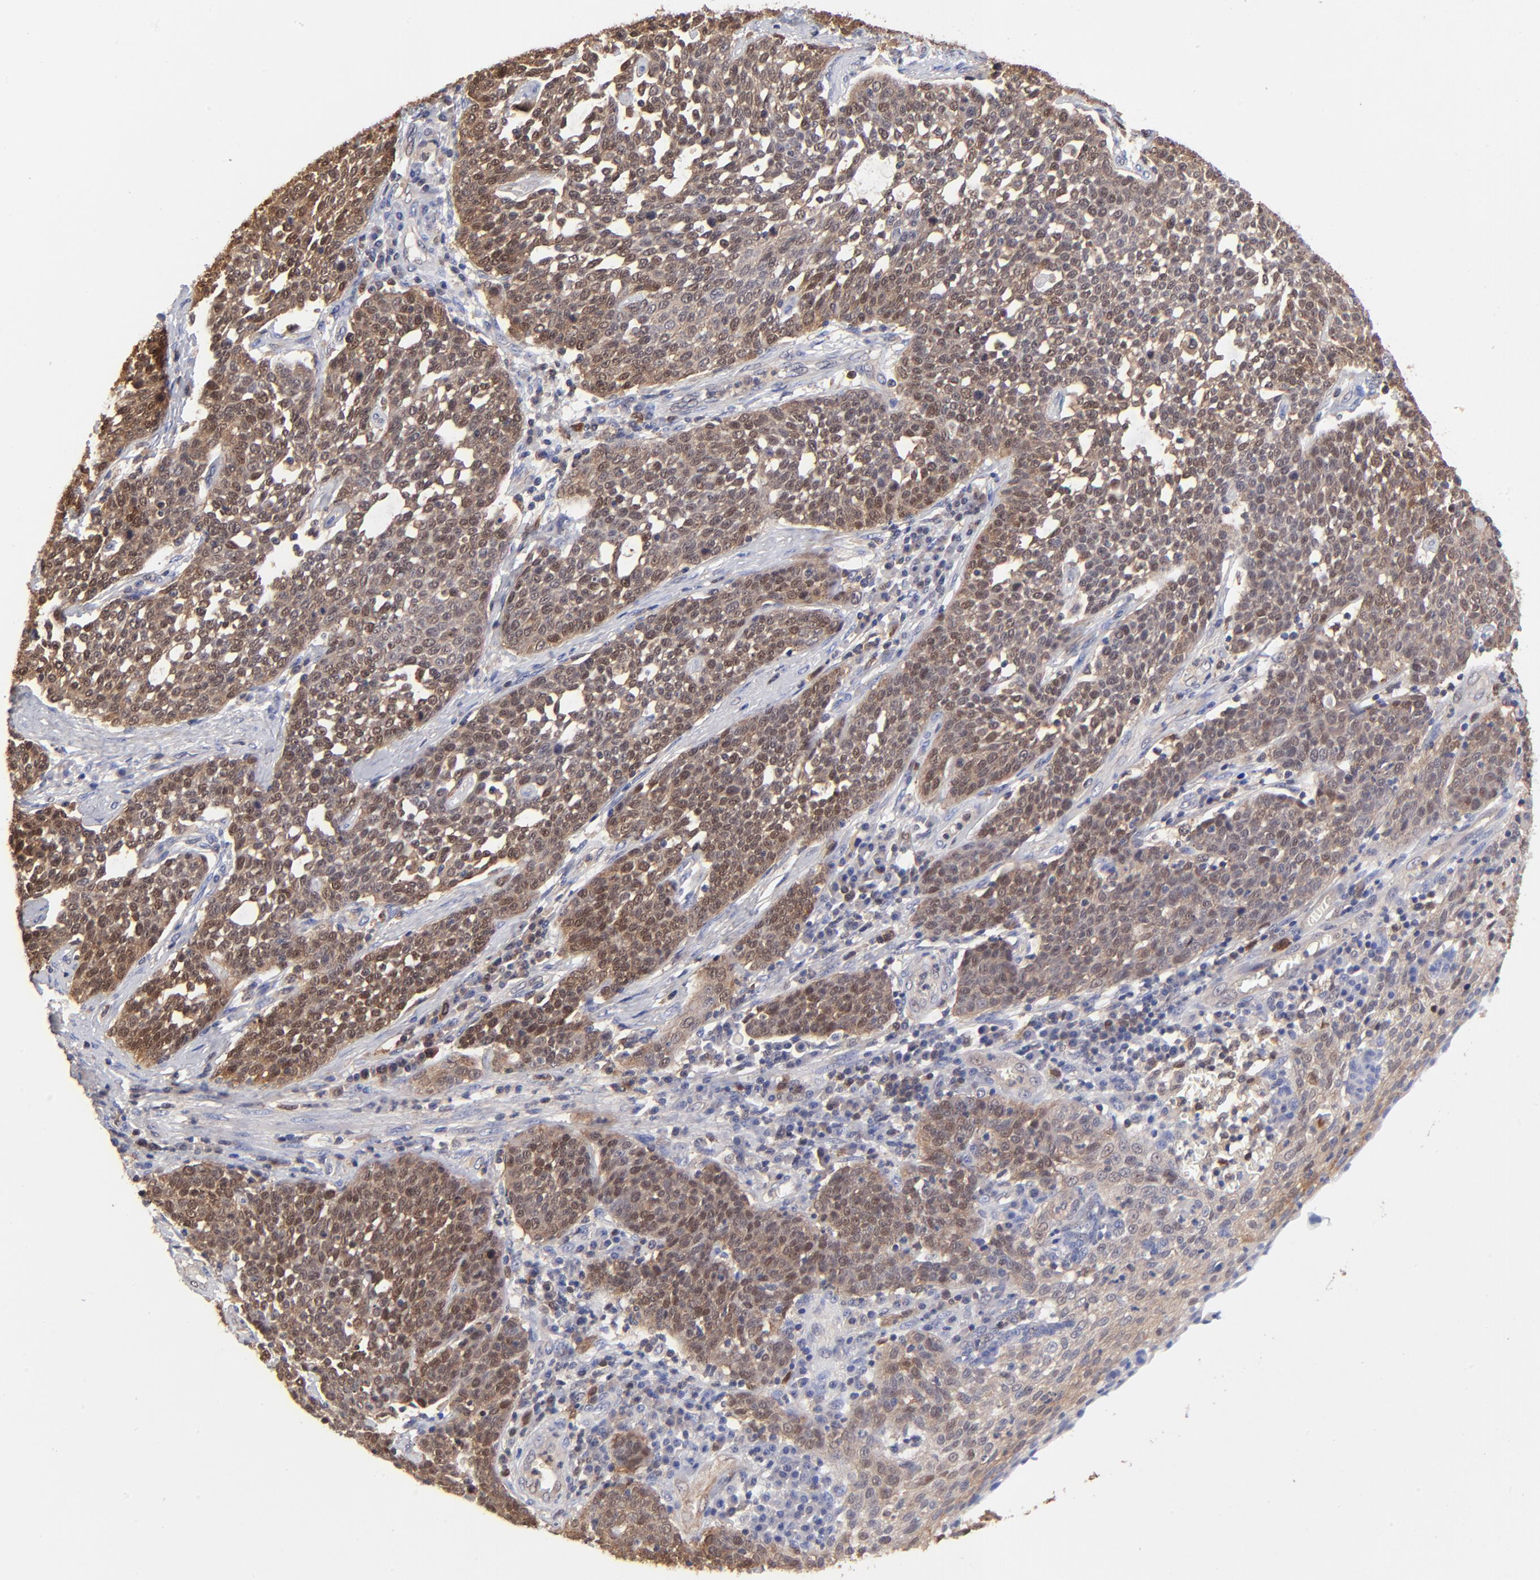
{"staining": {"intensity": "moderate", "quantity": ">75%", "location": "cytoplasmic/membranous,nuclear"}, "tissue": "cervical cancer", "cell_type": "Tumor cells", "image_type": "cancer", "snomed": [{"axis": "morphology", "description": "Squamous cell carcinoma, NOS"}, {"axis": "topography", "description": "Cervix"}], "caption": "Tumor cells display medium levels of moderate cytoplasmic/membranous and nuclear expression in approximately >75% of cells in human squamous cell carcinoma (cervical). The protein is shown in brown color, while the nuclei are stained blue.", "gene": "DCTPP1", "patient": {"sex": "female", "age": 34}}